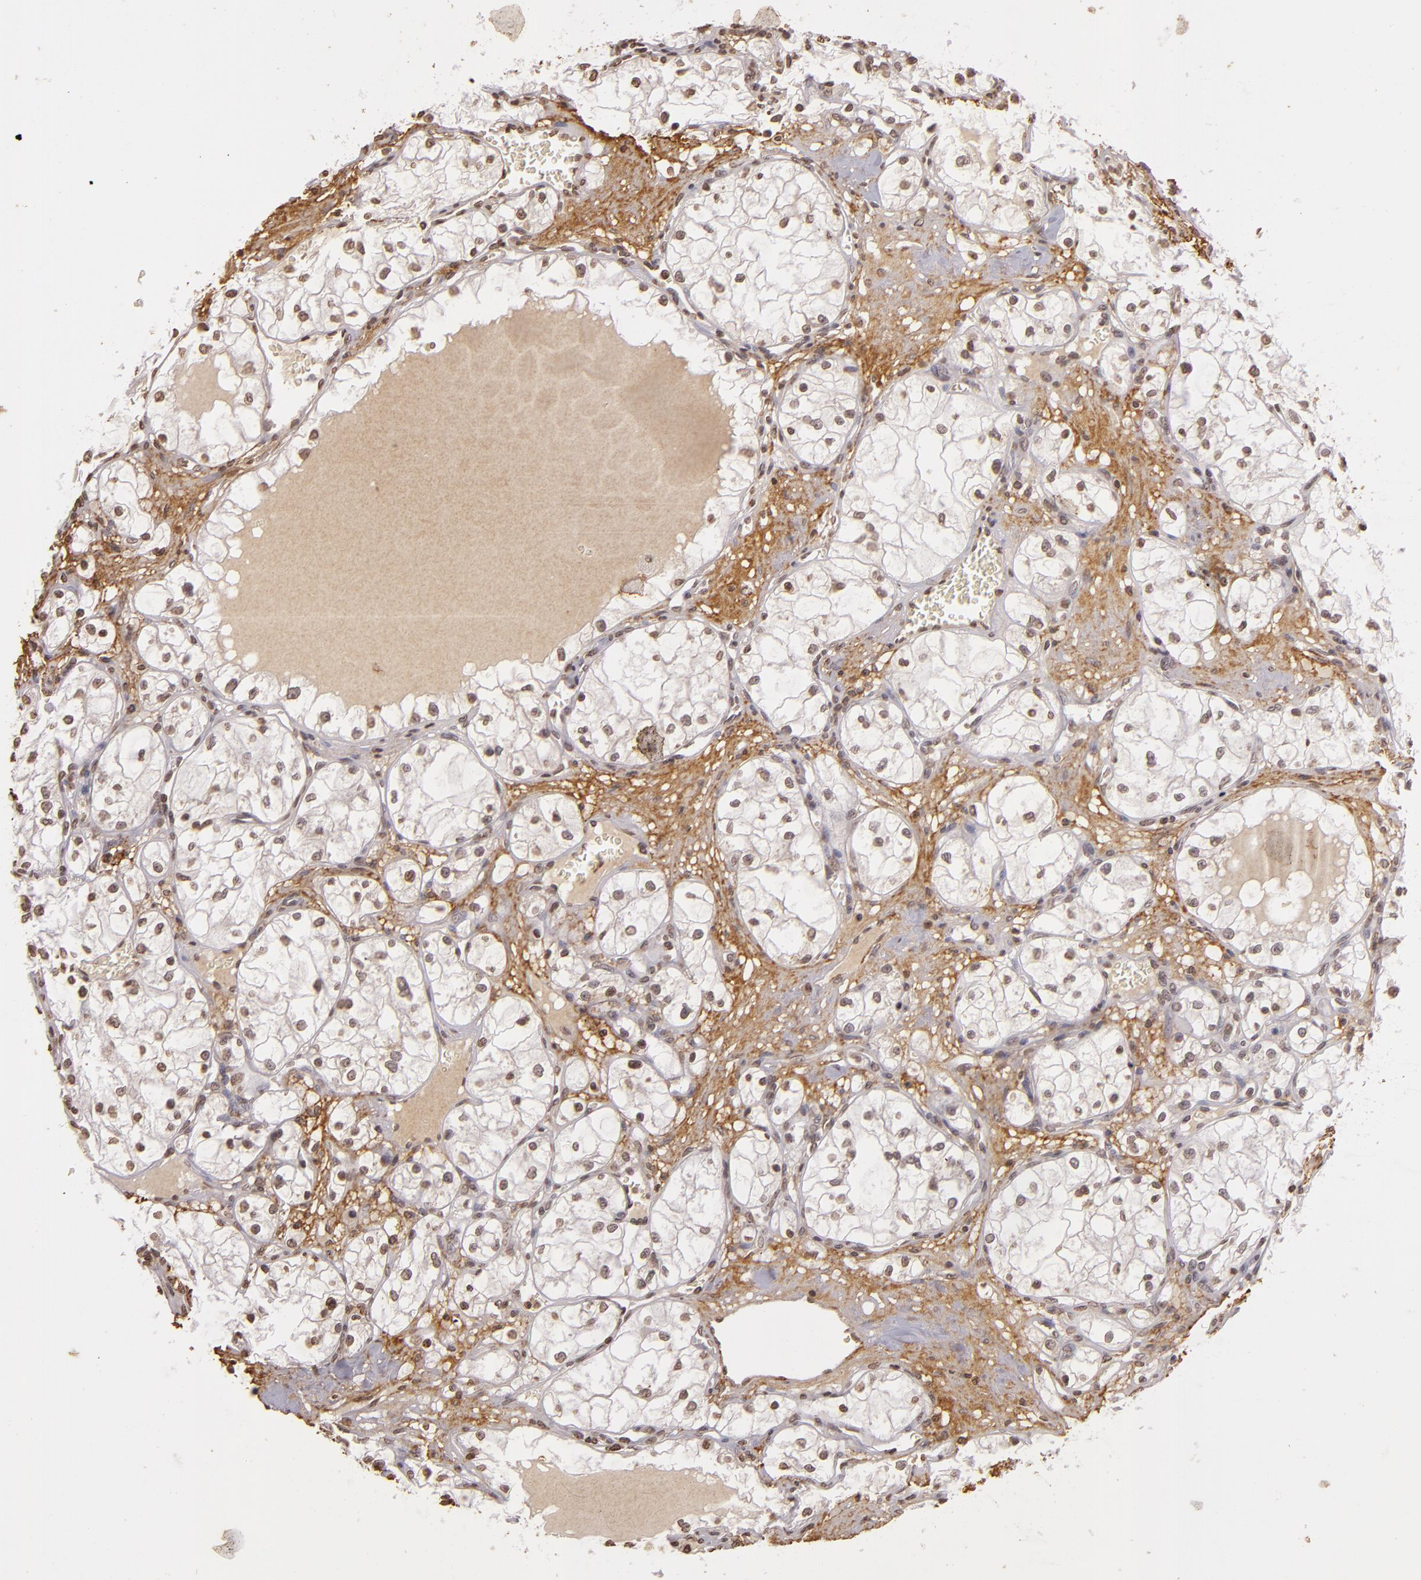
{"staining": {"intensity": "weak", "quantity": "25%-75%", "location": "nuclear"}, "tissue": "renal cancer", "cell_type": "Tumor cells", "image_type": "cancer", "snomed": [{"axis": "morphology", "description": "Adenocarcinoma, NOS"}, {"axis": "topography", "description": "Kidney"}], "caption": "A high-resolution image shows immunohistochemistry staining of renal adenocarcinoma, which displays weak nuclear positivity in about 25%-75% of tumor cells.", "gene": "THRB", "patient": {"sex": "male", "age": 61}}